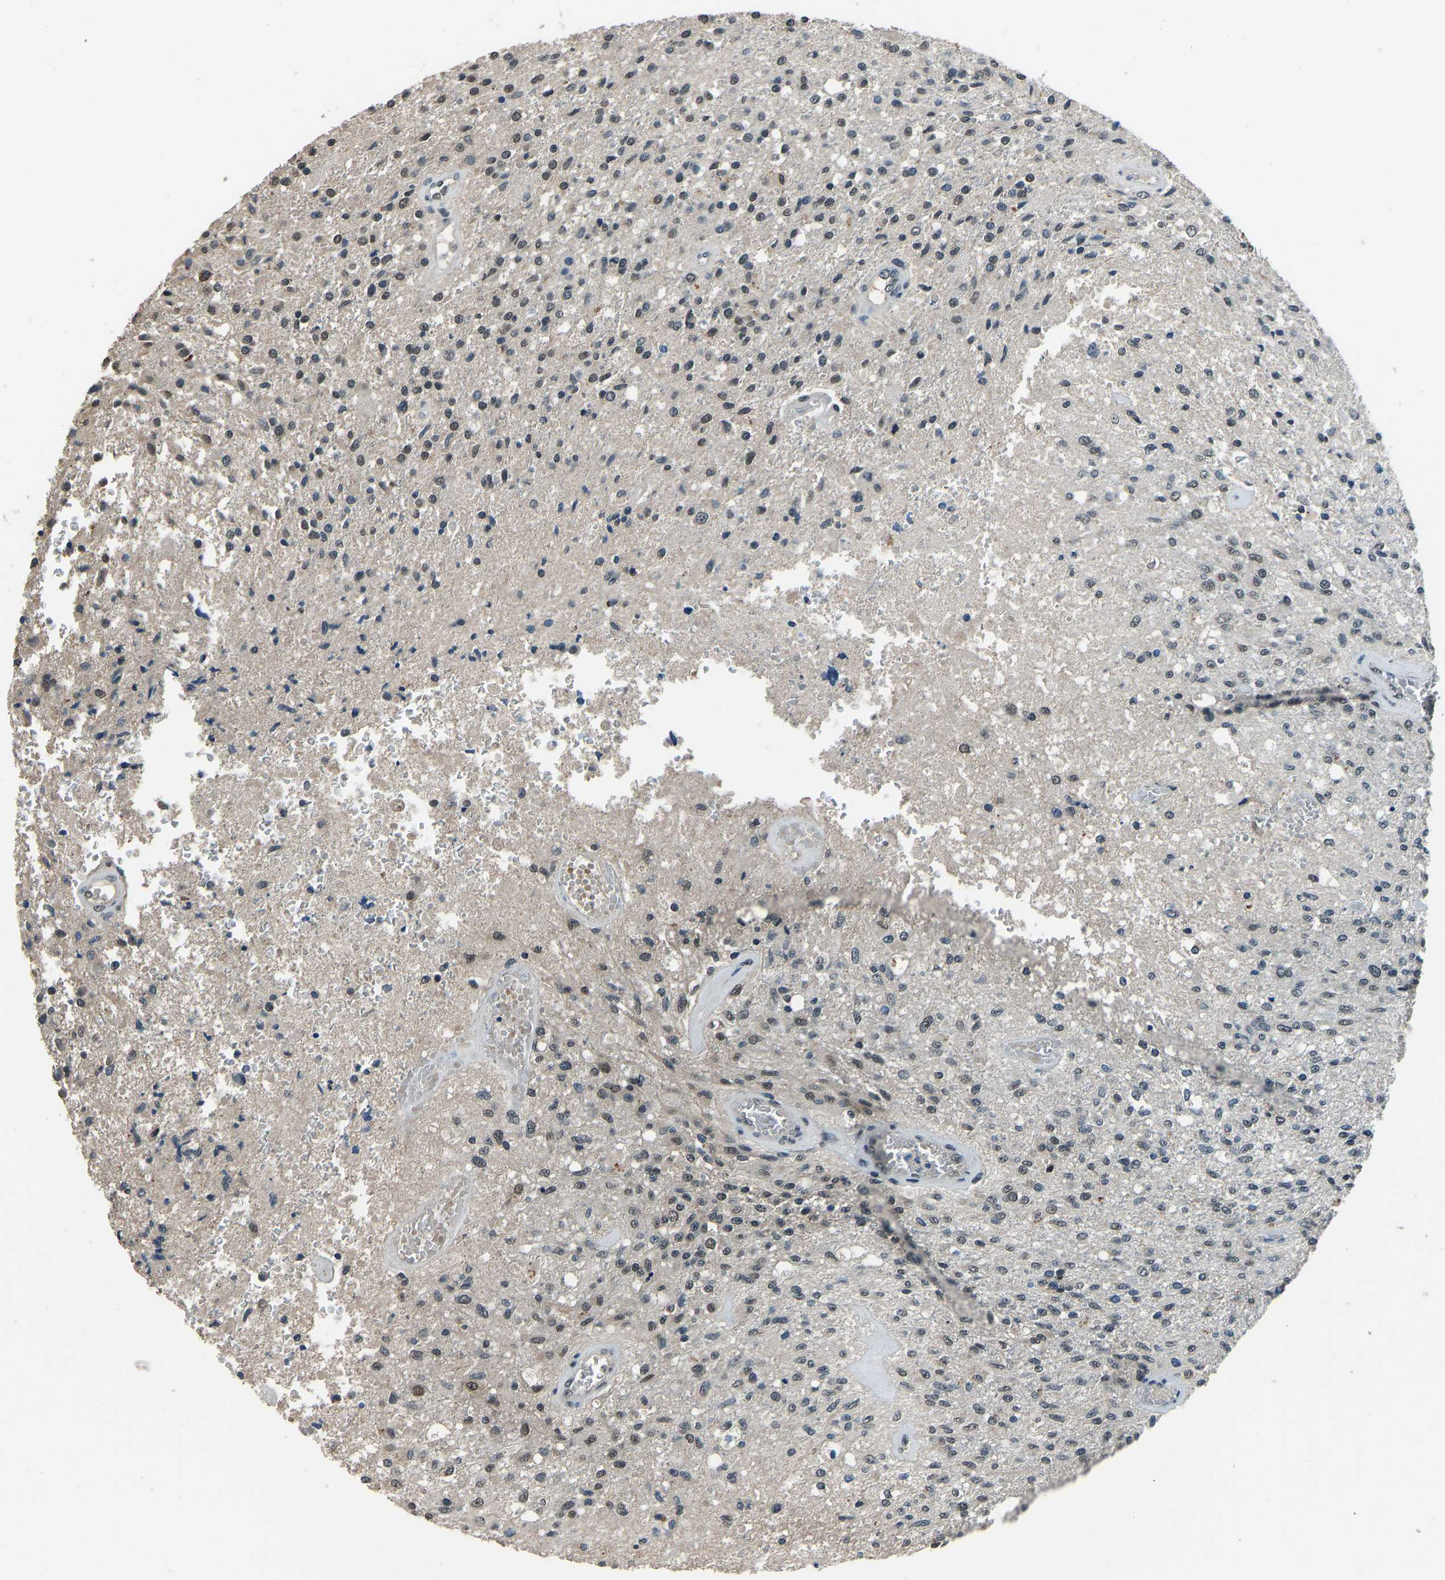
{"staining": {"intensity": "weak", "quantity": "25%-75%", "location": "nuclear"}, "tissue": "glioma", "cell_type": "Tumor cells", "image_type": "cancer", "snomed": [{"axis": "morphology", "description": "Normal tissue, NOS"}, {"axis": "morphology", "description": "Glioma, malignant, High grade"}, {"axis": "topography", "description": "Cerebral cortex"}], "caption": "Malignant glioma (high-grade) stained with DAB IHC displays low levels of weak nuclear positivity in approximately 25%-75% of tumor cells.", "gene": "TOX4", "patient": {"sex": "male", "age": 77}}